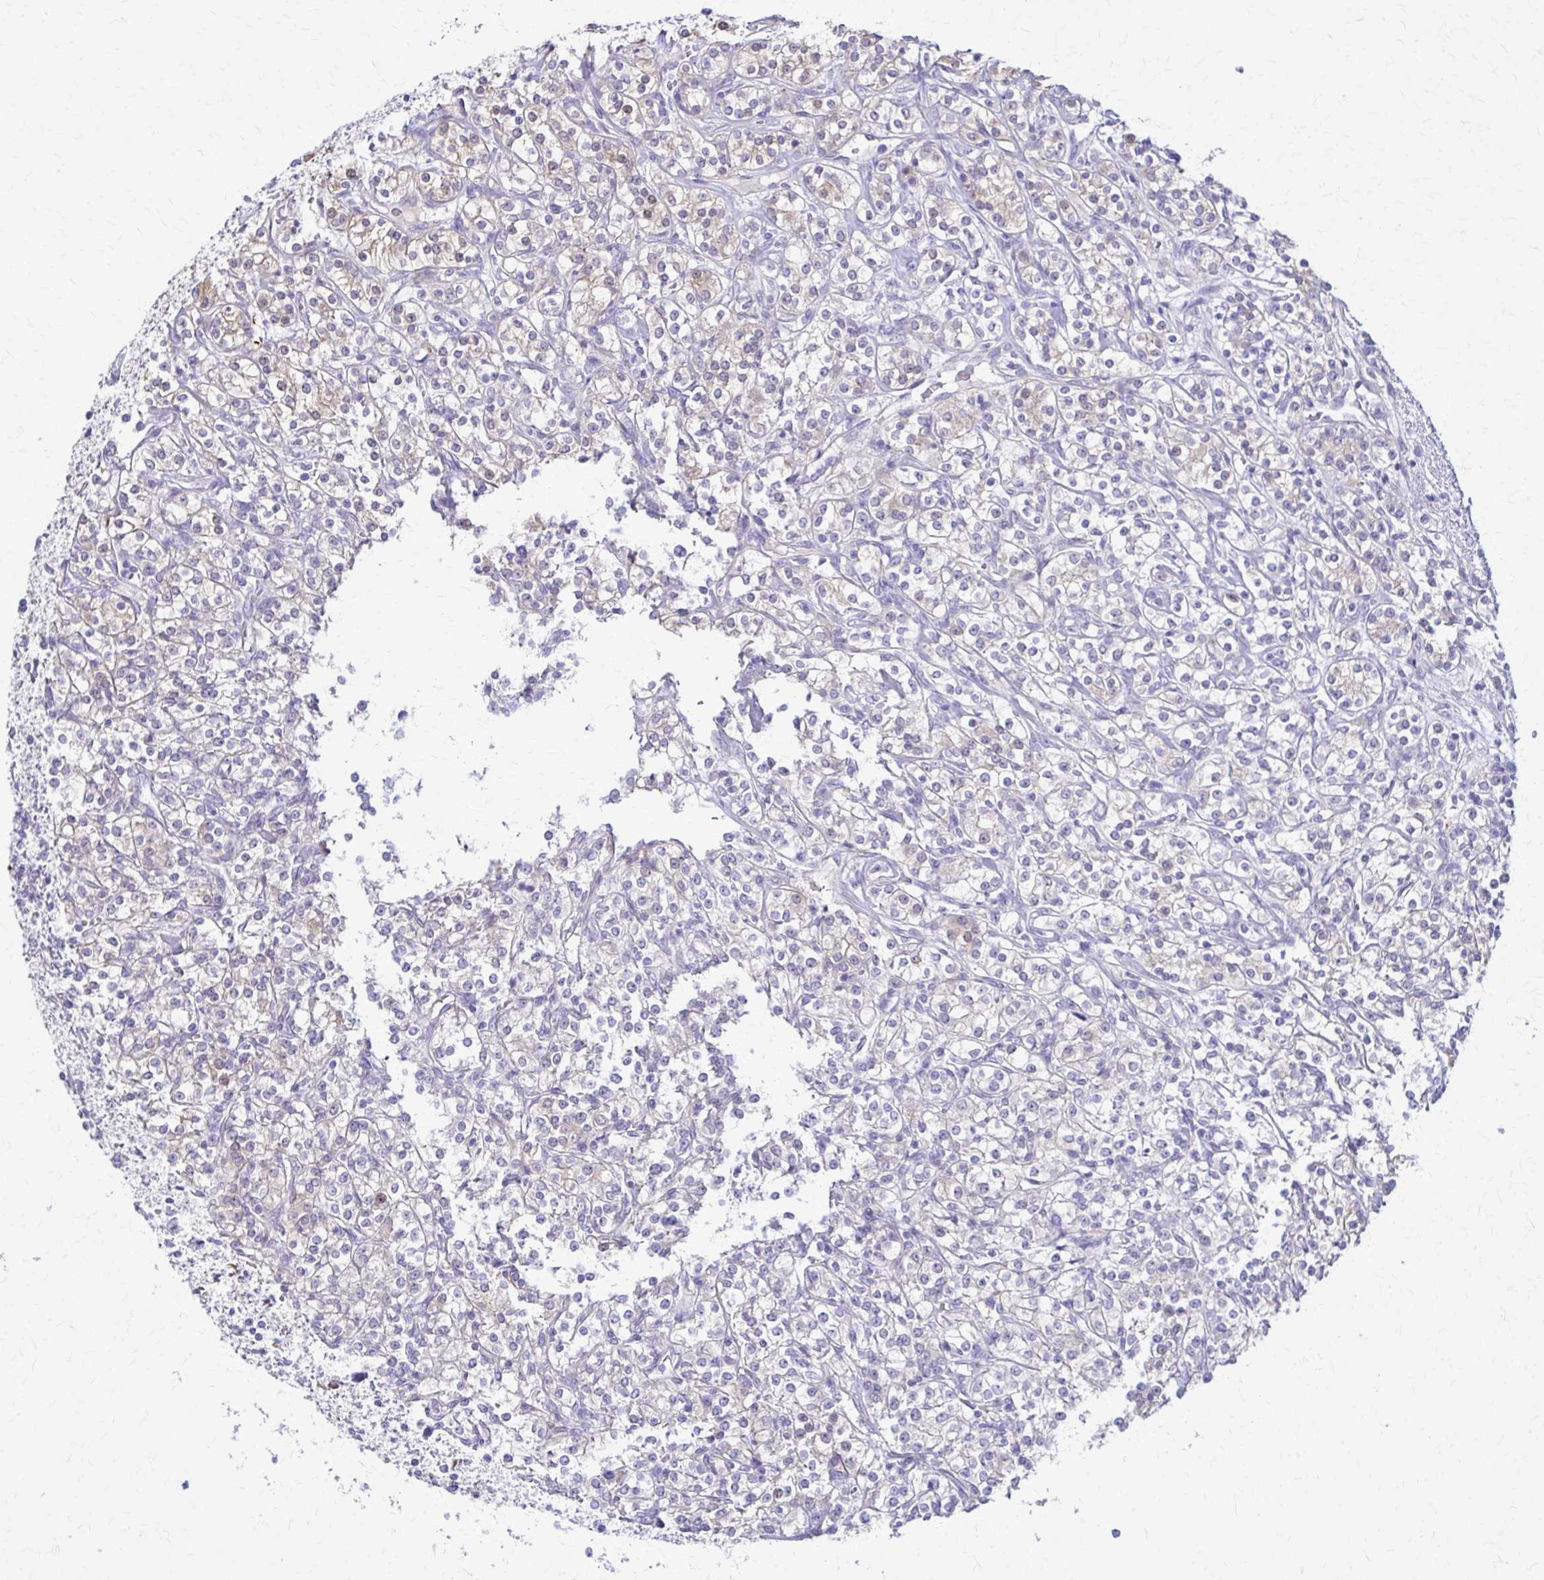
{"staining": {"intensity": "weak", "quantity": "<25%", "location": "cytoplasmic/membranous"}, "tissue": "renal cancer", "cell_type": "Tumor cells", "image_type": "cancer", "snomed": [{"axis": "morphology", "description": "Adenocarcinoma, NOS"}, {"axis": "topography", "description": "Kidney"}], "caption": "Immunohistochemistry (IHC) micrograph of neoplastic tissue: adenocarcinoma (renal) stained with DAB displays no significant protein staining in tumor cells.", "gene": "DSP", "patient": {"sex": "male", "age": 77}}